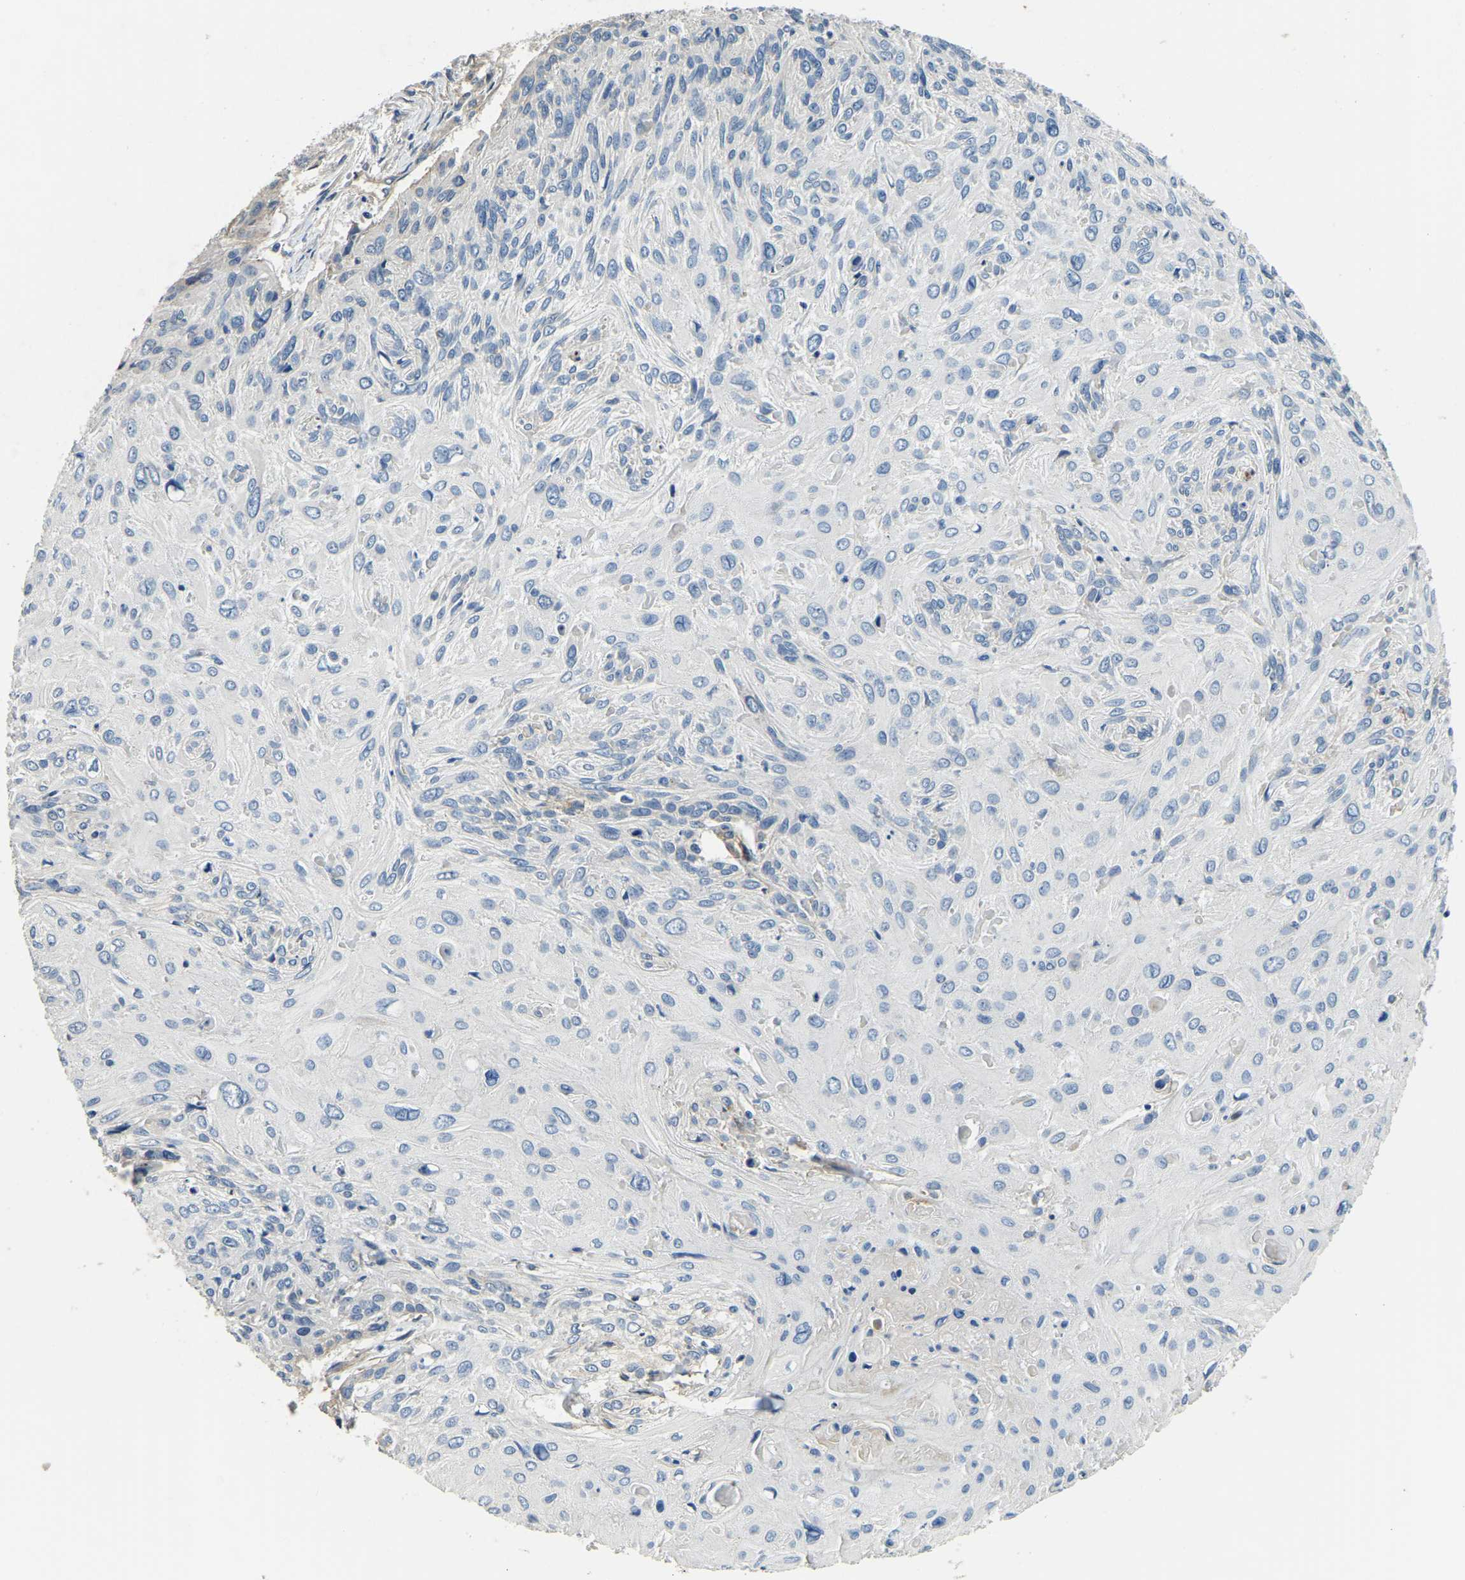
{"staining": {"intensity": "negative", "quantity": "none", "location": "none"}, "tissue": "cervical cancer", "cell_type": "Tumor cells", "image_type": "cancer", "snomed": [{"axis": "morphology", "description": "Squamous cell carcinoma, NOS"}, {"axis": "topography", "description": "Cervix"}], "caption": "Immunohistochemical staining of cervical cancer (squamous cell carcinoma) demonstrates no significant staining in tumor cells. (Stains: DAB (3,3'-diaminobenzidine) IHC with hematoxylin counter stain, Microscopy: brightfield microscopy at high magnification).", "gene": "RNF39", "patient": {"sex": "female", "age": 51}}